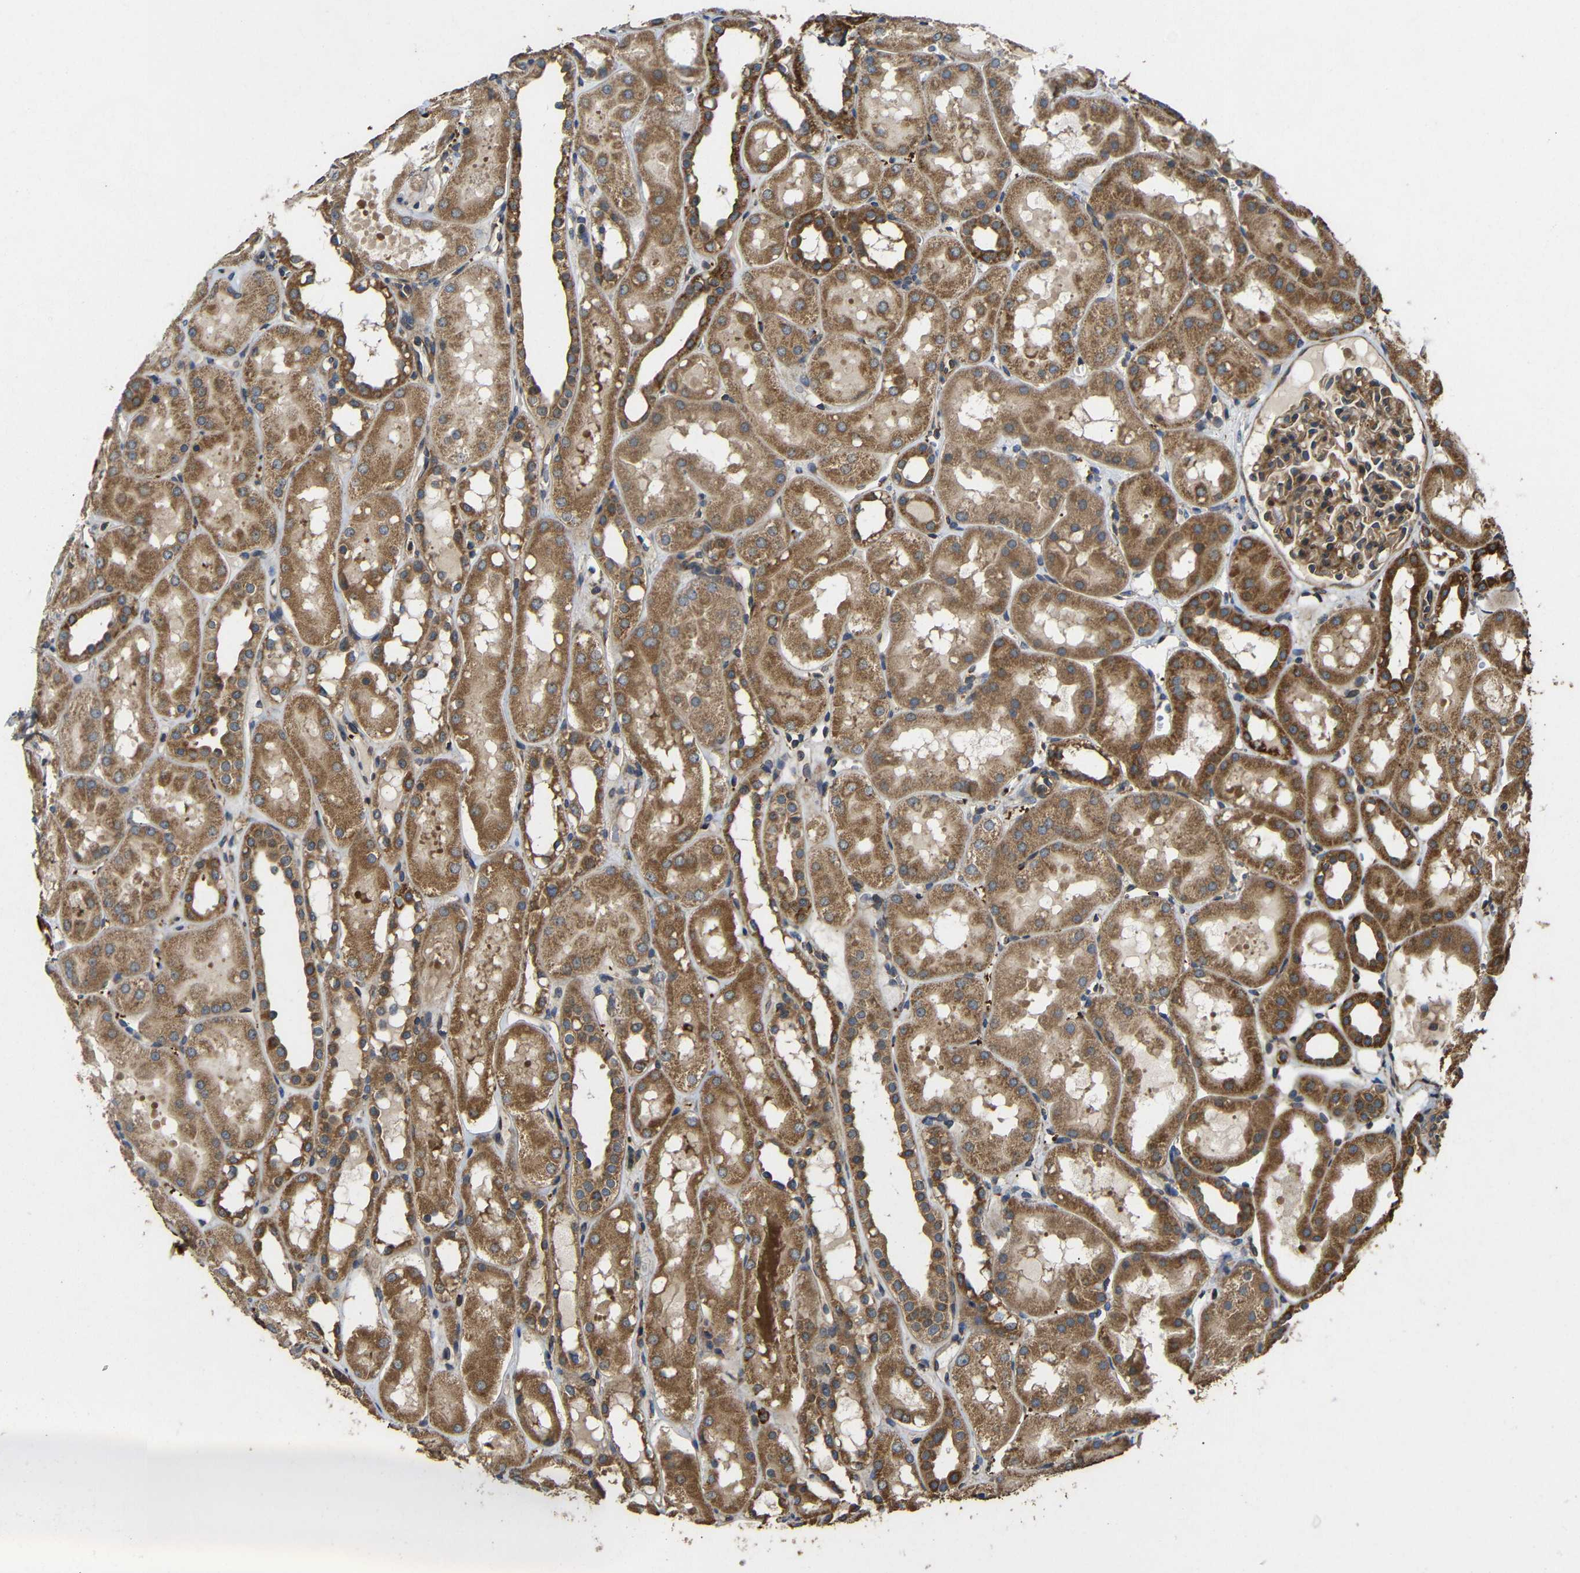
{"staining": {"intensity": "moderate", "quantity": ">75%", "location": "cytoplasmic/membranous"}, "tissue": "kidney", "cell_type": "Cells in glomeruli", "image_type": "normal", "snomed": [{"axis": "morphology", "description": "Normal tissue, NOS"}, {"axis": "topography", "description": "Kidney"}, {"axis": "topography", "description": "Urinary bladder"}], "caption": "A medium amount of moderate cytoplasmic/membranous staining is appreciated in about >75% of cells in glomeruli in normal kidney. (DAB = brown stain, brightfield microscopy at high magnification).", "gene": "EIF2S1", "patient": {"sex": "male", "age": 16}}